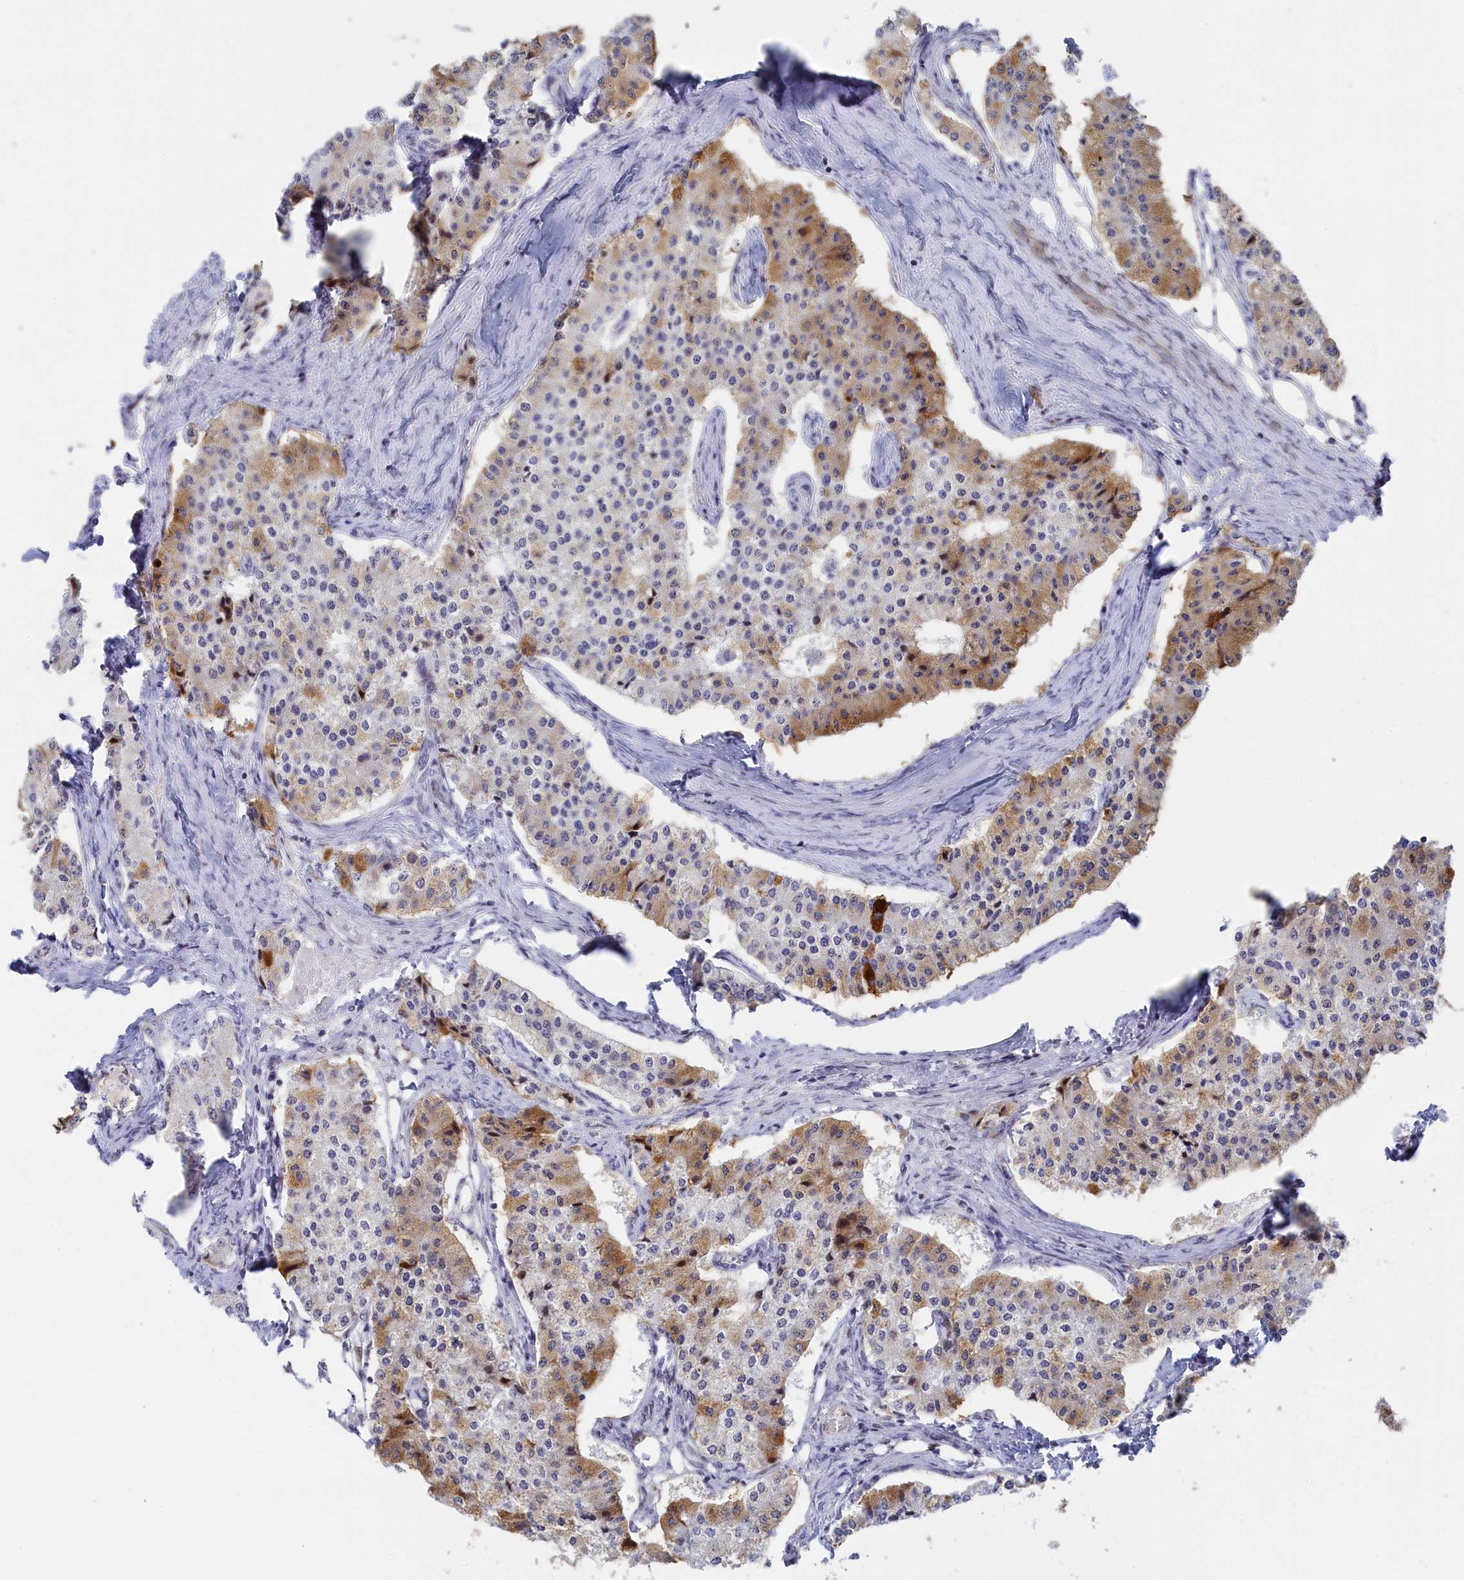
{"staining": {"intensity": "moderate", "quantity": "<25%", "location": "cytoplasmic/membranous,nuclear"}, "tissue": "carcinoid", "cell_type": "Tumor cells", "image_type": "cancer", "snomed": [{"axis": "morphology", "description": "Carcinoid, malignant, NOS"}, {"axis": "topography", "description": "Colon"}], "caption": "A histopathology image of human carcinoid (malignant) stained for a protein displays moderate cytoplasmic/membranous and nuclear brown staining in tumor cells.", "gene": "RSL1D1", "patient": {"sex": "female", "age": 52}}